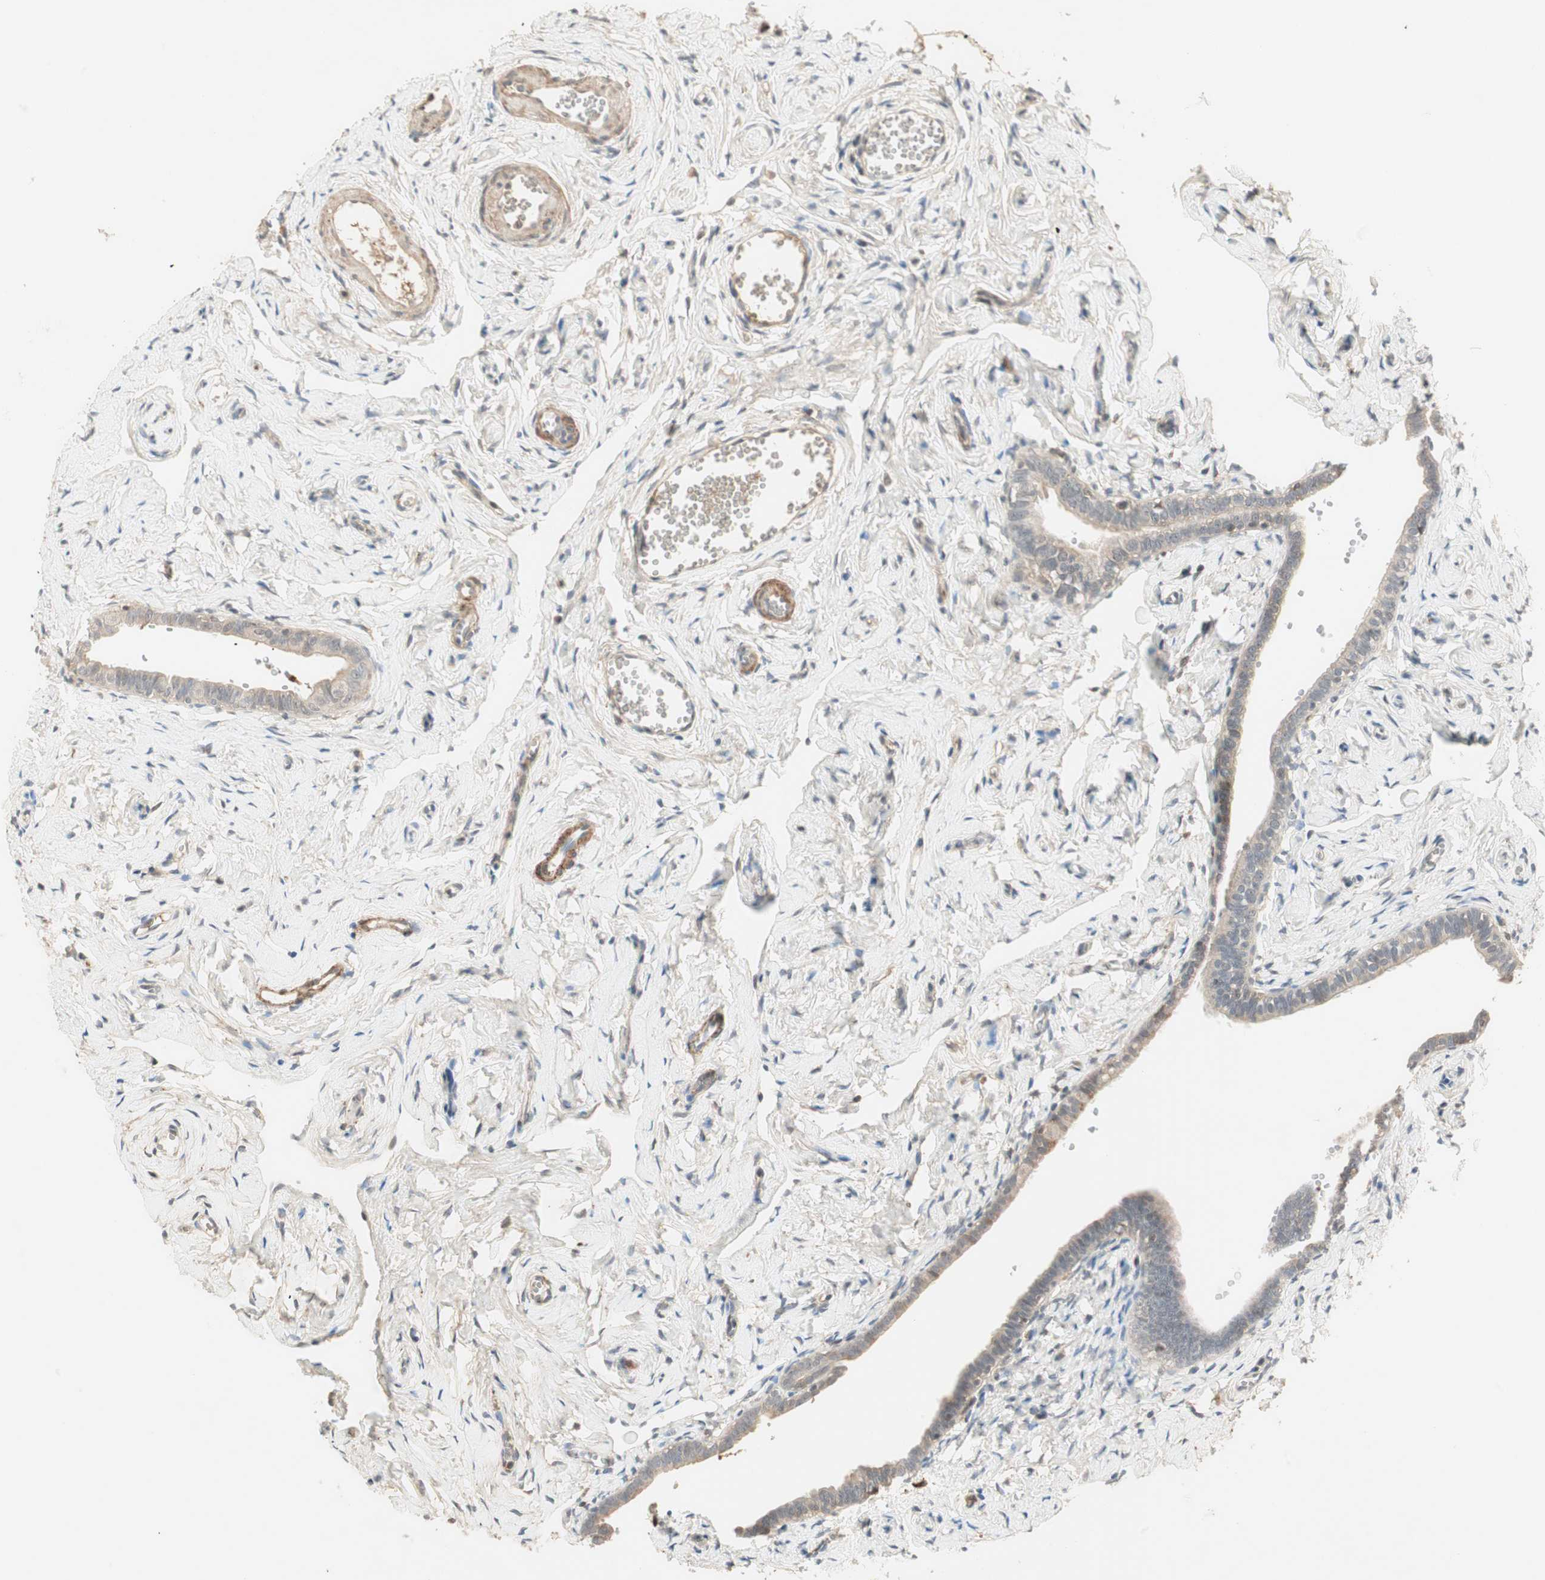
{"staining": {"intensity": "weak", "quantity": "25%-75%", "location": "cytoplasmic/membranous,nuclear"}, "tissue": "fallopian tube", "cell_type": "Glandular cells", "image_type": "normal", "snomed": [{"axis": "morphology", "description": "Normal tissue, NOS"}, {"axis": "topography", "description": "Fallopian tube"}], "caption": "A high-resolution micrograph shows IHC staining of unremarkable fallopian tube, which exhibits weak cytoplasmic/membranous,nuclear expression in about 25%-75% of glandular cells. The staining is performed using DAB brown chromogen to label protein expression. The nuclei are counter-stained blue using hematoxylin.", "gene": "RNGTT", "patient": {"sex": "female", "age": 71}}